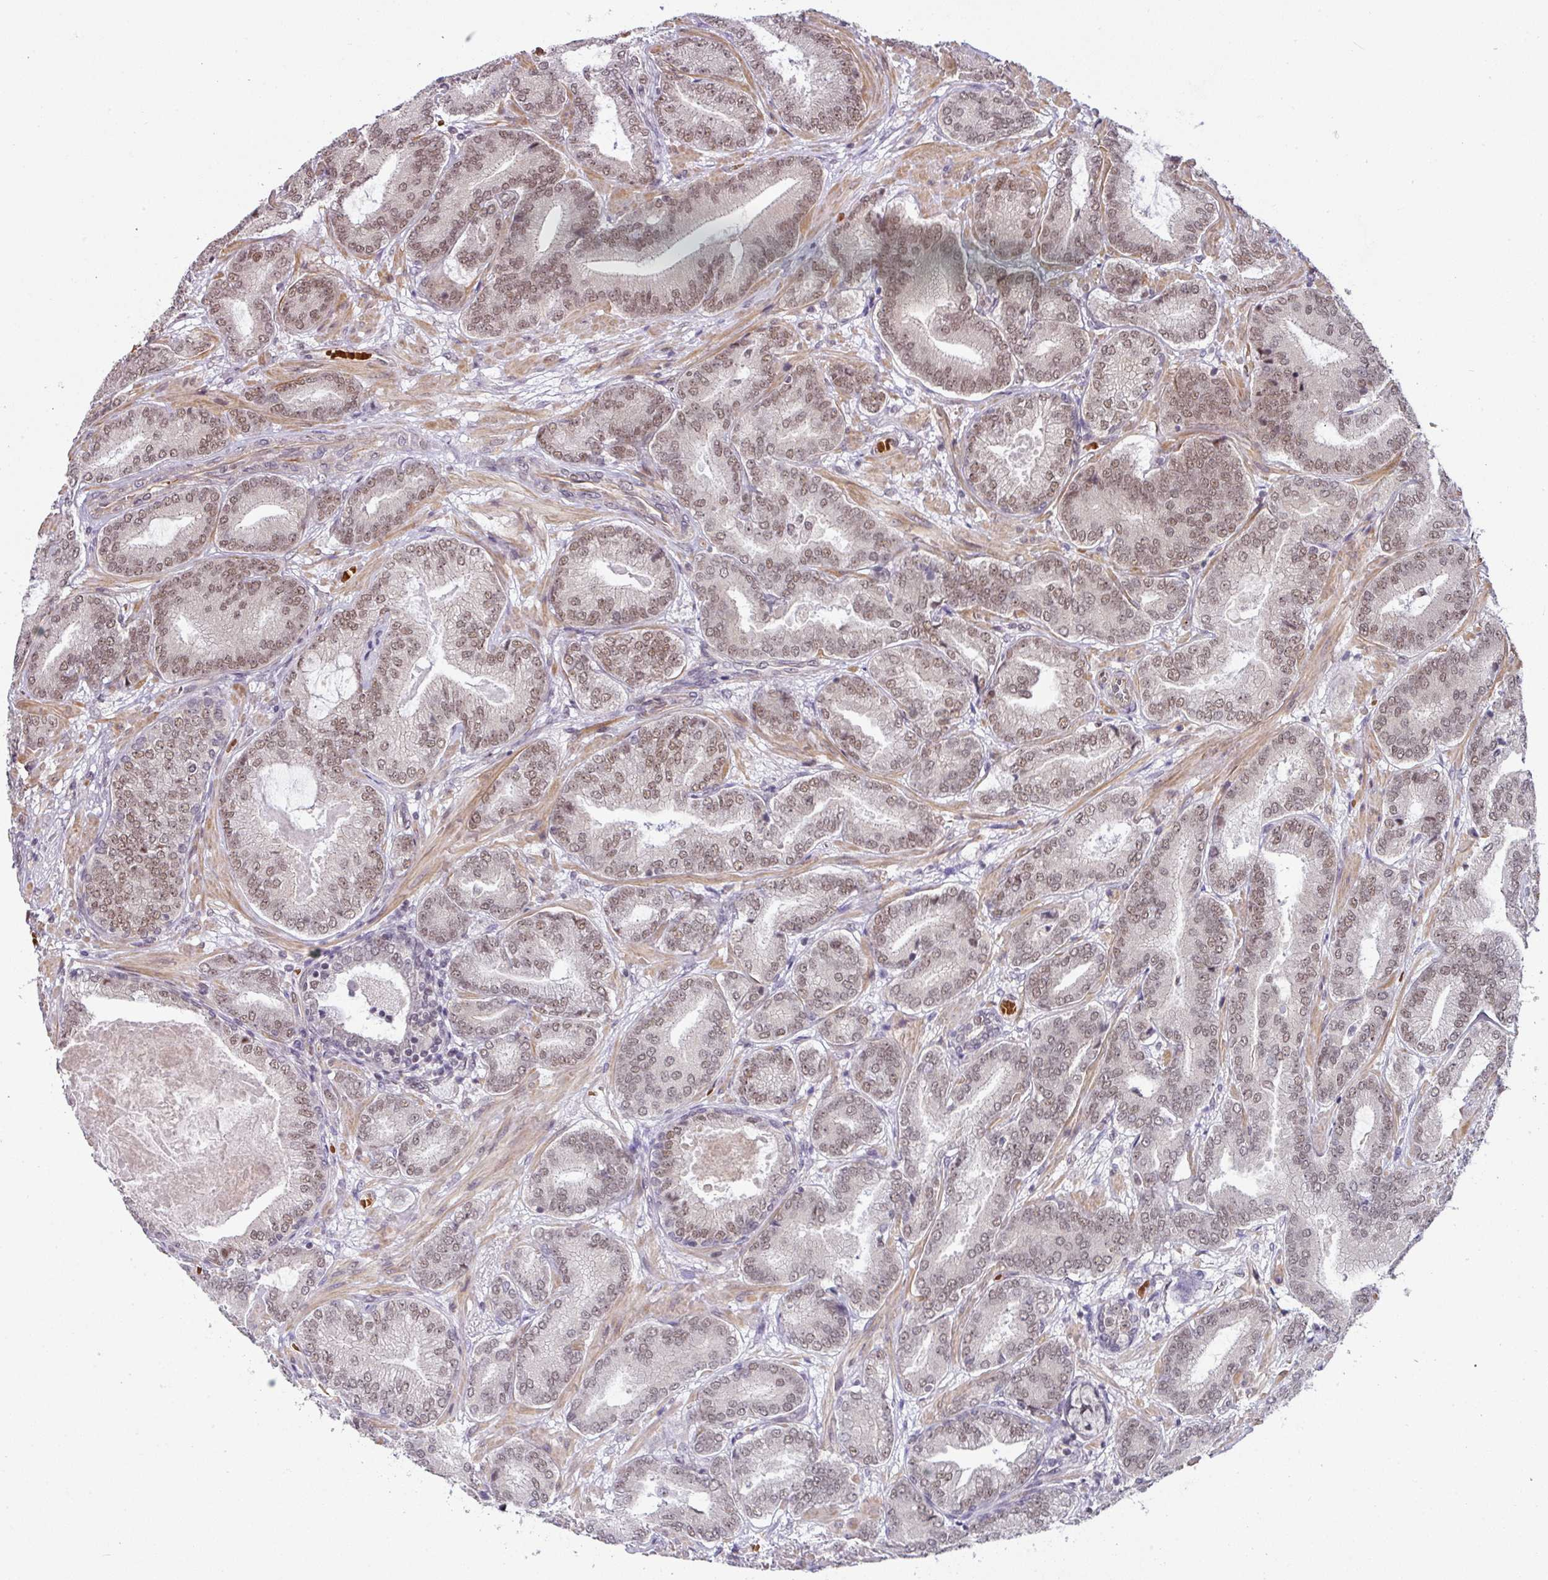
{"staining": {"intensity": "weak", "quantity": "25%-75%", "location": "nuclear"}, "tissue": "prostate cancer", "cell_type": "Tumor cells", "image_type": "cancer", "snomed": [{"axis": "morphology", "description": "Adenocarcinoma, Low grade"}, {"axis": "topography", "description": "Prostate and seminal vesicle, NOS"}], "caption": "There is low levels of weak nuclear expression in tumor cells of prostate adenocarcinoma (low-grade), as demonstrated by immunohistochemical staining (brown color).", "gene": "NCOA5", "patient": {"sex": "male", "age": 61}}